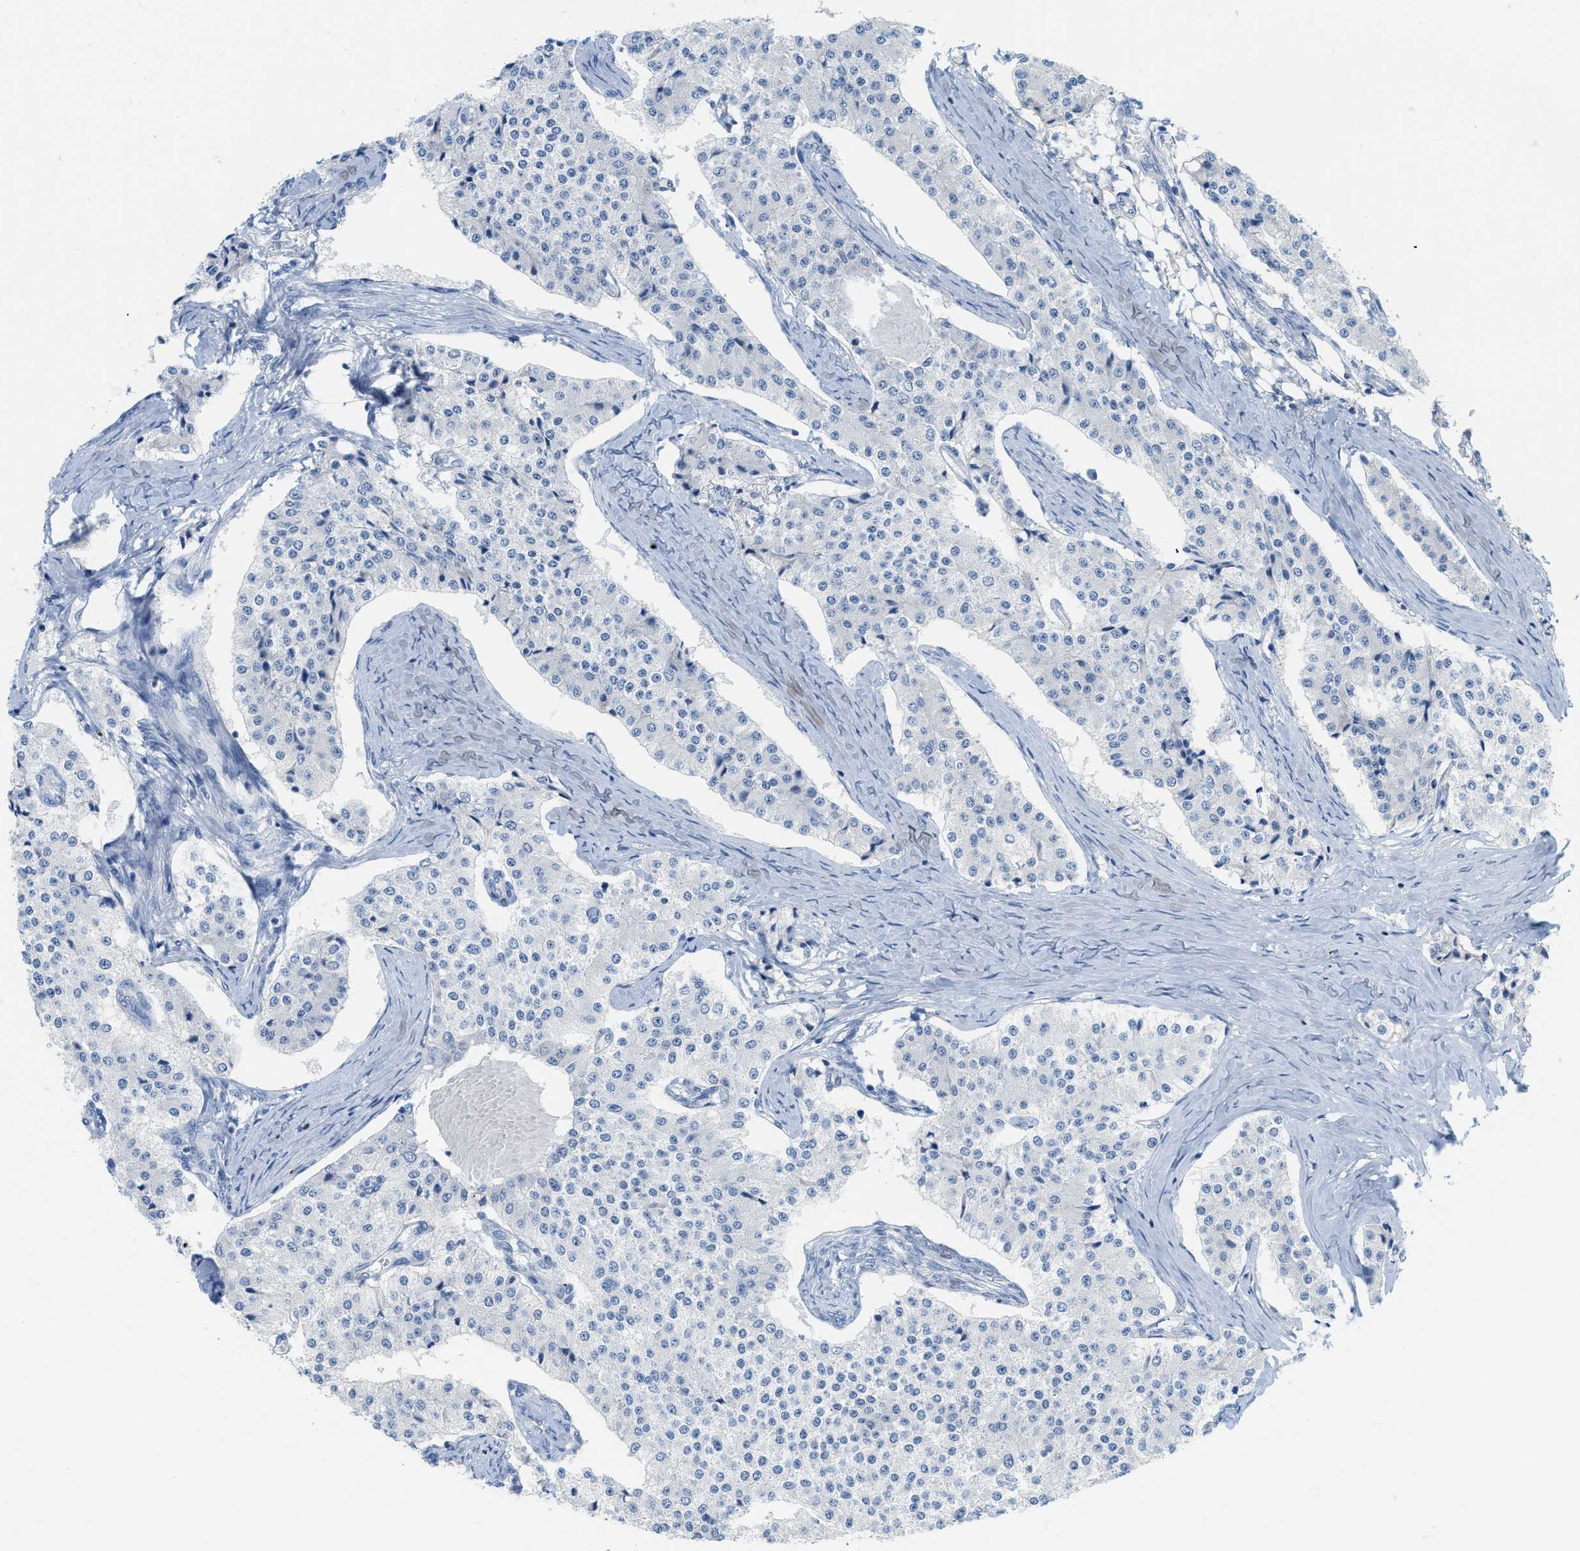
{"staining": {"intensity": "negative", "quantity": "none", "location": "none"}, "tissue": "carcinoid", "cell_type": "Tumor cells", "image_type": "cancer", "snomed": [{"axis": "morphology", "description": "Carcinoid, malignant, NOS"}, {"axis": "topography", "description": "Colon"}], "caption": "This is a micrograph of IHC staining of carcinoid, which shows no positivity in tumor cells. Brightfield microscopy of IHC stained with DAB (brown) and hematoxylin (blue), captured at high magnification.", "gene": "PAPPA", "patient": {"sex": "female", "age": 52}}